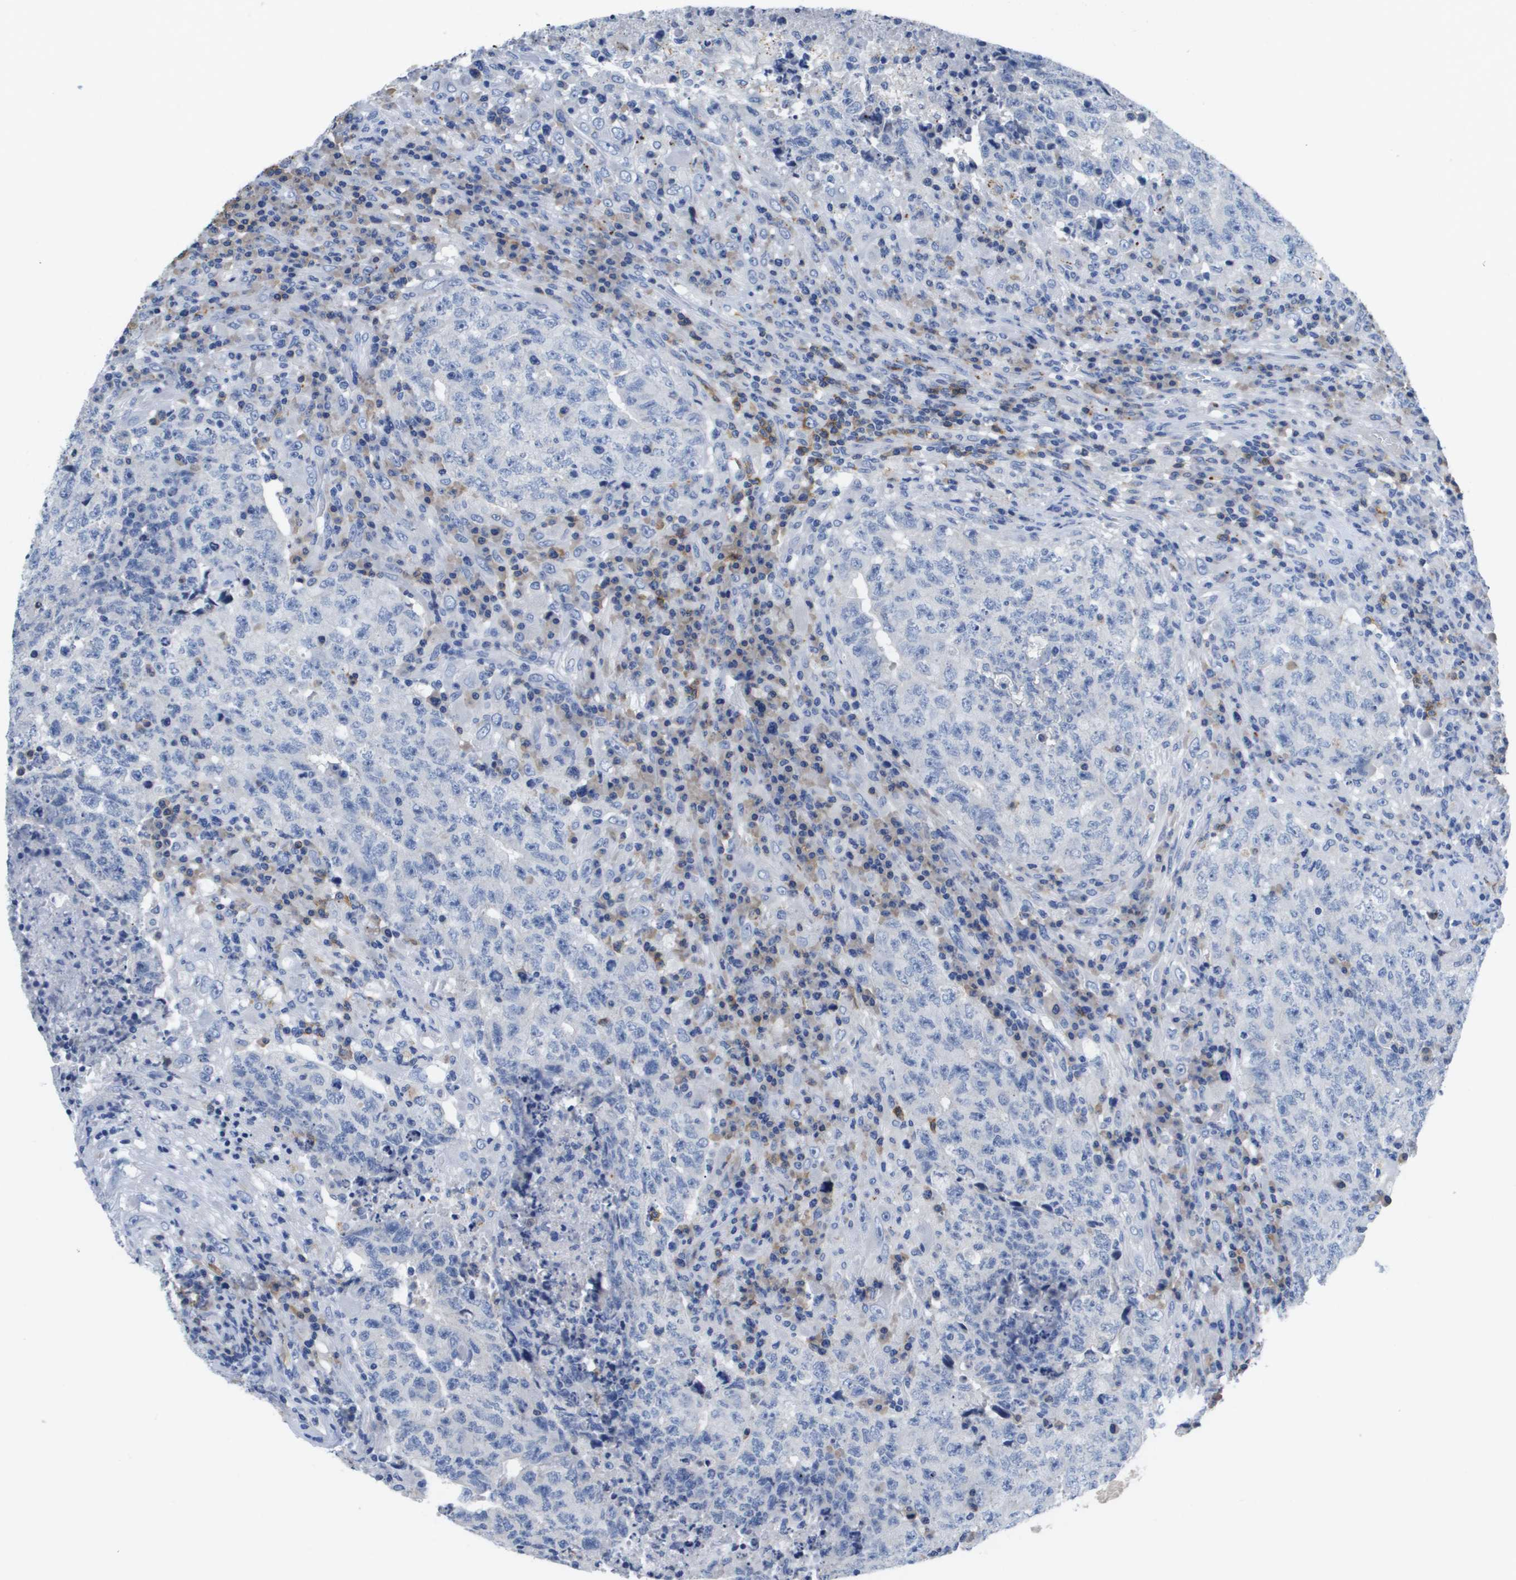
{"staining": {"intensity": "negative", "quantity": "none", "location": "none"}, "tissue": "testis cancer", "cell_type": "Tumor cells", "image_type": "cancer", "snomed": [{"axis": "morphology", "description": "Necrosis, NOS"}, {"axis": "morphology", "description": "Carcinoma, Embryonal, NOS"}, {"axis": "topography", "description": "Testis"}], "caption": "Testis embryonal carcinoma was stained to show a protein in brown. There is no significant expression in tumor cells. The staining is performed using DAB brown chromogen with nuclei counter-stained in using hematoxylin.", "gene": "MS4A1", "patient": {"sex": "male", "age": 19}}